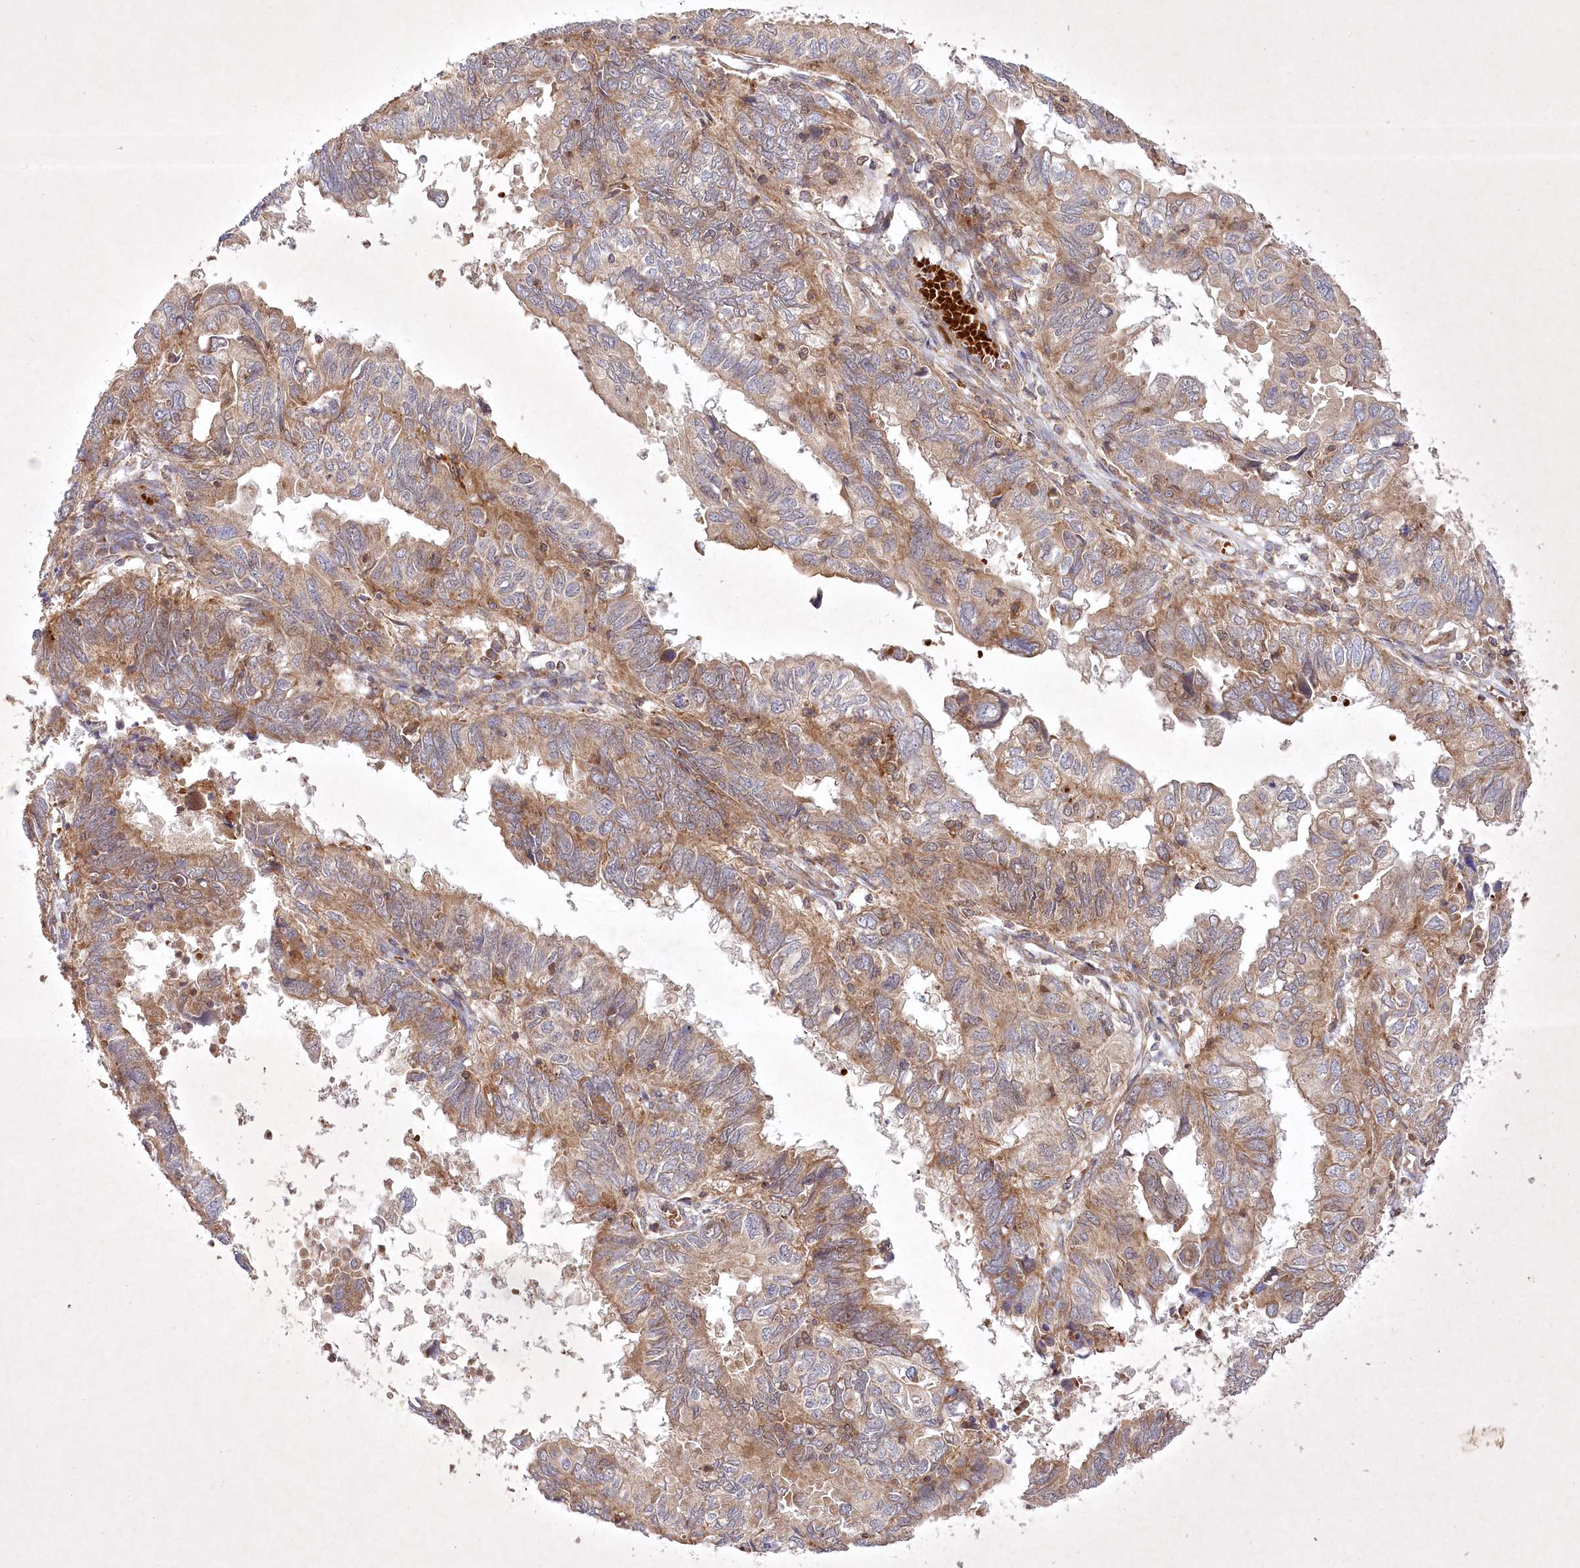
{"staining": {"intensity": "moderate", "quantity": ">75%", "location": "cytoplasmic/membranous"}, "tissue": "endometrial cancer", "cell_type": "Tumor cells", "image_type": "cancer", "snomed": [{"axis": "morphology", "description": "Adenocarcinoma, NOS"}, {"axis": "topography", "description": "Uterus"}], "caption": "Endometrial cancer (adenocarcinoma) stained with IHC demonstrates moderate cytoplasmic/membranous expression in approximately >75% of tumor cells.", "gene": "OPA1", "patient": {"sex": "female", "age": 77}}